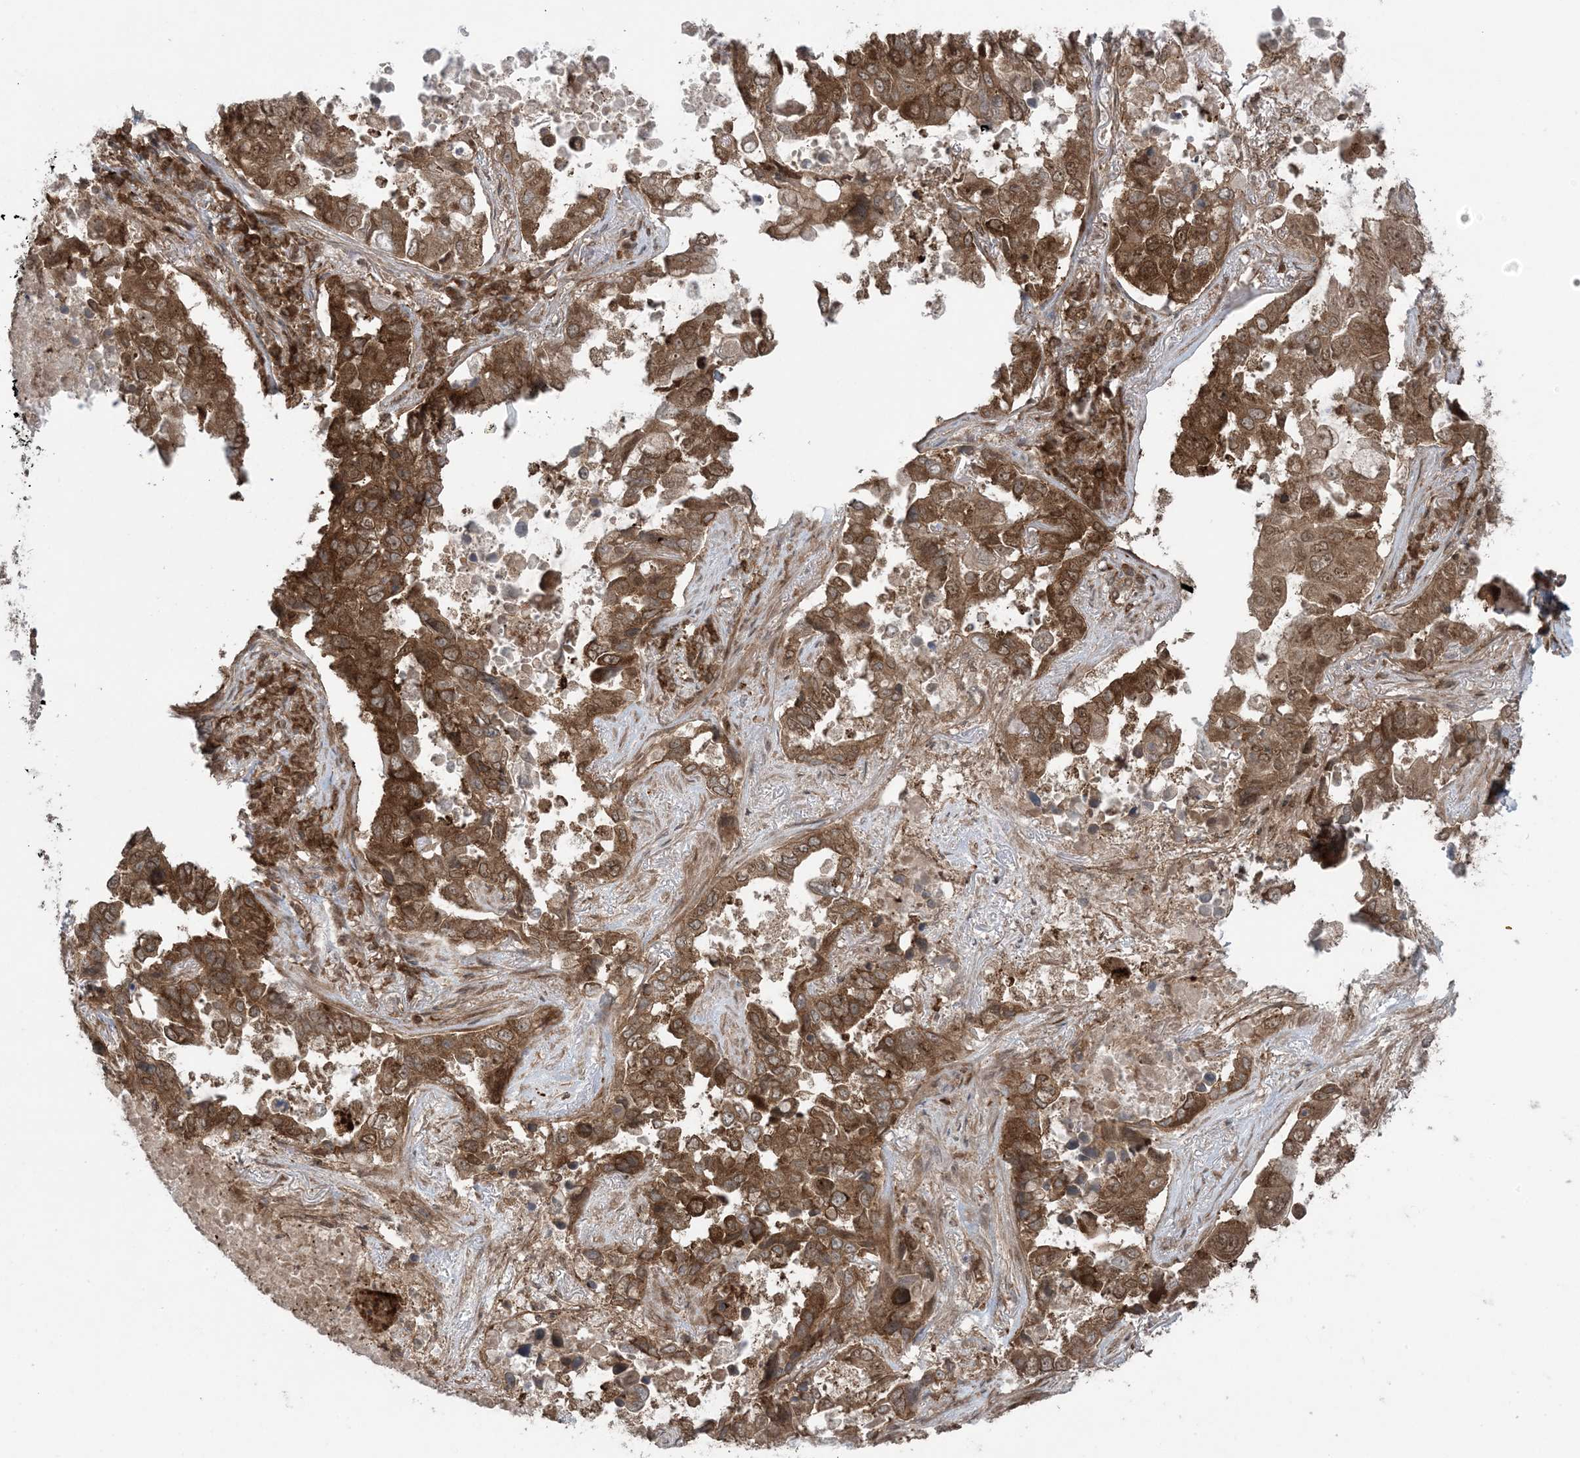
{"staining": {"intensity": "strong", "quantity": ">75%", "location": "cytoplasmic/membranous"}, "tissue": "lung cancer", "cell_type": "Tumor cells", "image_type": "cancer", "snomed": [{"axis": "morphology", "description": "Squamous cell carcinoma, NOS"}, {"axis": "topography", "description": "Lung"}], "caption": "Approximately >75% of tumor cells in human lung squamous cell carcinoma show strong cytoplasmic/membranous protein expression as visualized by brown immunohistochemical staining.", "gene": "DDX19B", "patient": {"sex": "male", "age": 66}}